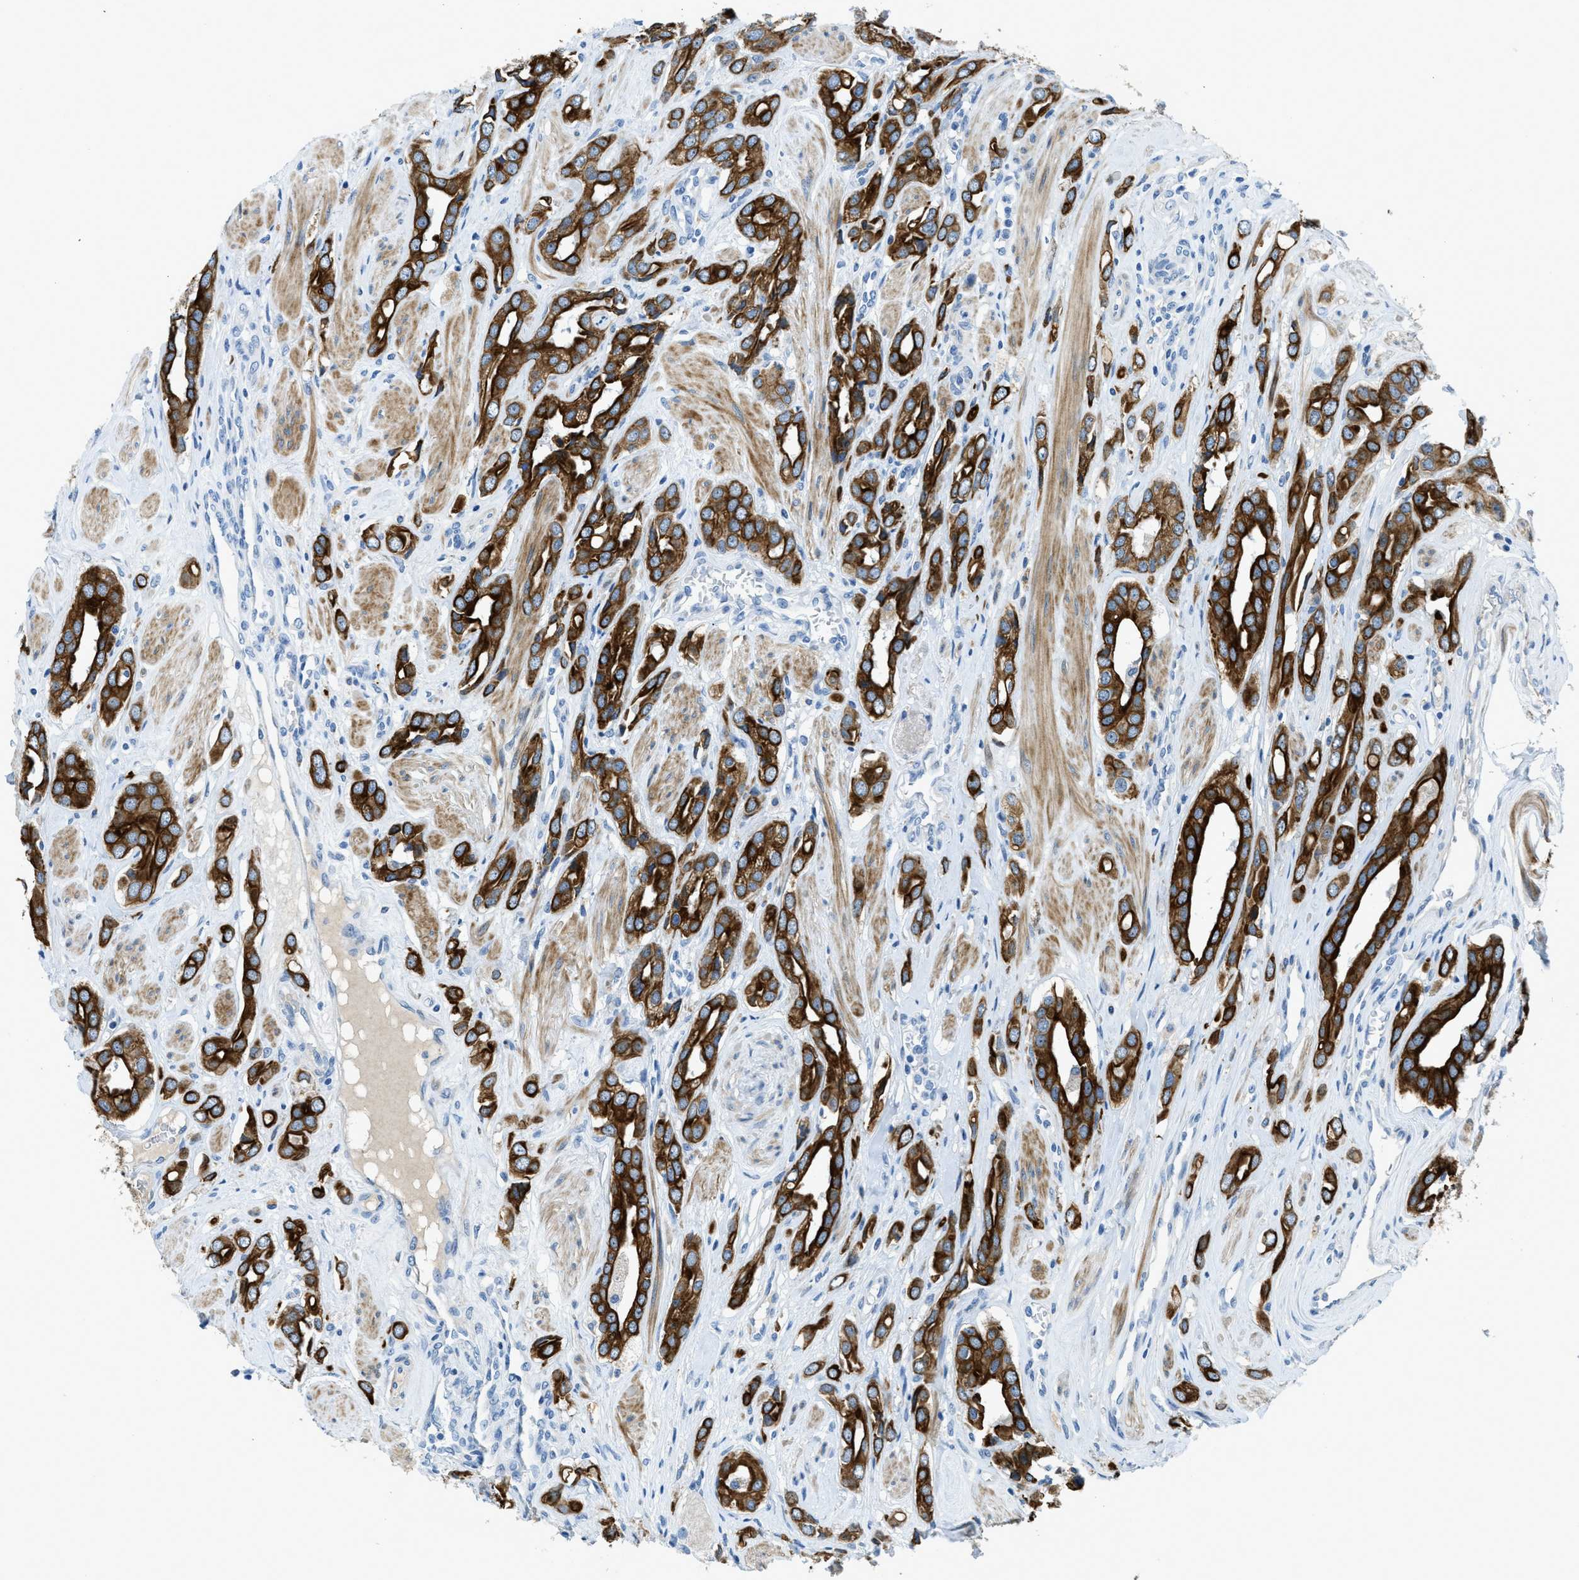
{"staining": {"intensity": "strong", "quantity": ">75%", "location": "cytoplasmic/membranous"}, "tissue": "prostate cancer", "cell_type": "Tumor cells", "image_type": "cancer", "snomed": [{"axis": "morphology", "description": "Adenocarcinoma, High grade"}, {"axis": "topography", "description": "Prostate"}], "caption": "A brown stain labels strong cytoplasmic/membranous expression of a protein in prostate high-grade adenocarcinoma tumor cells.", "gene": "KLHL8", "patient": {"sex": "male", "age": 52}}